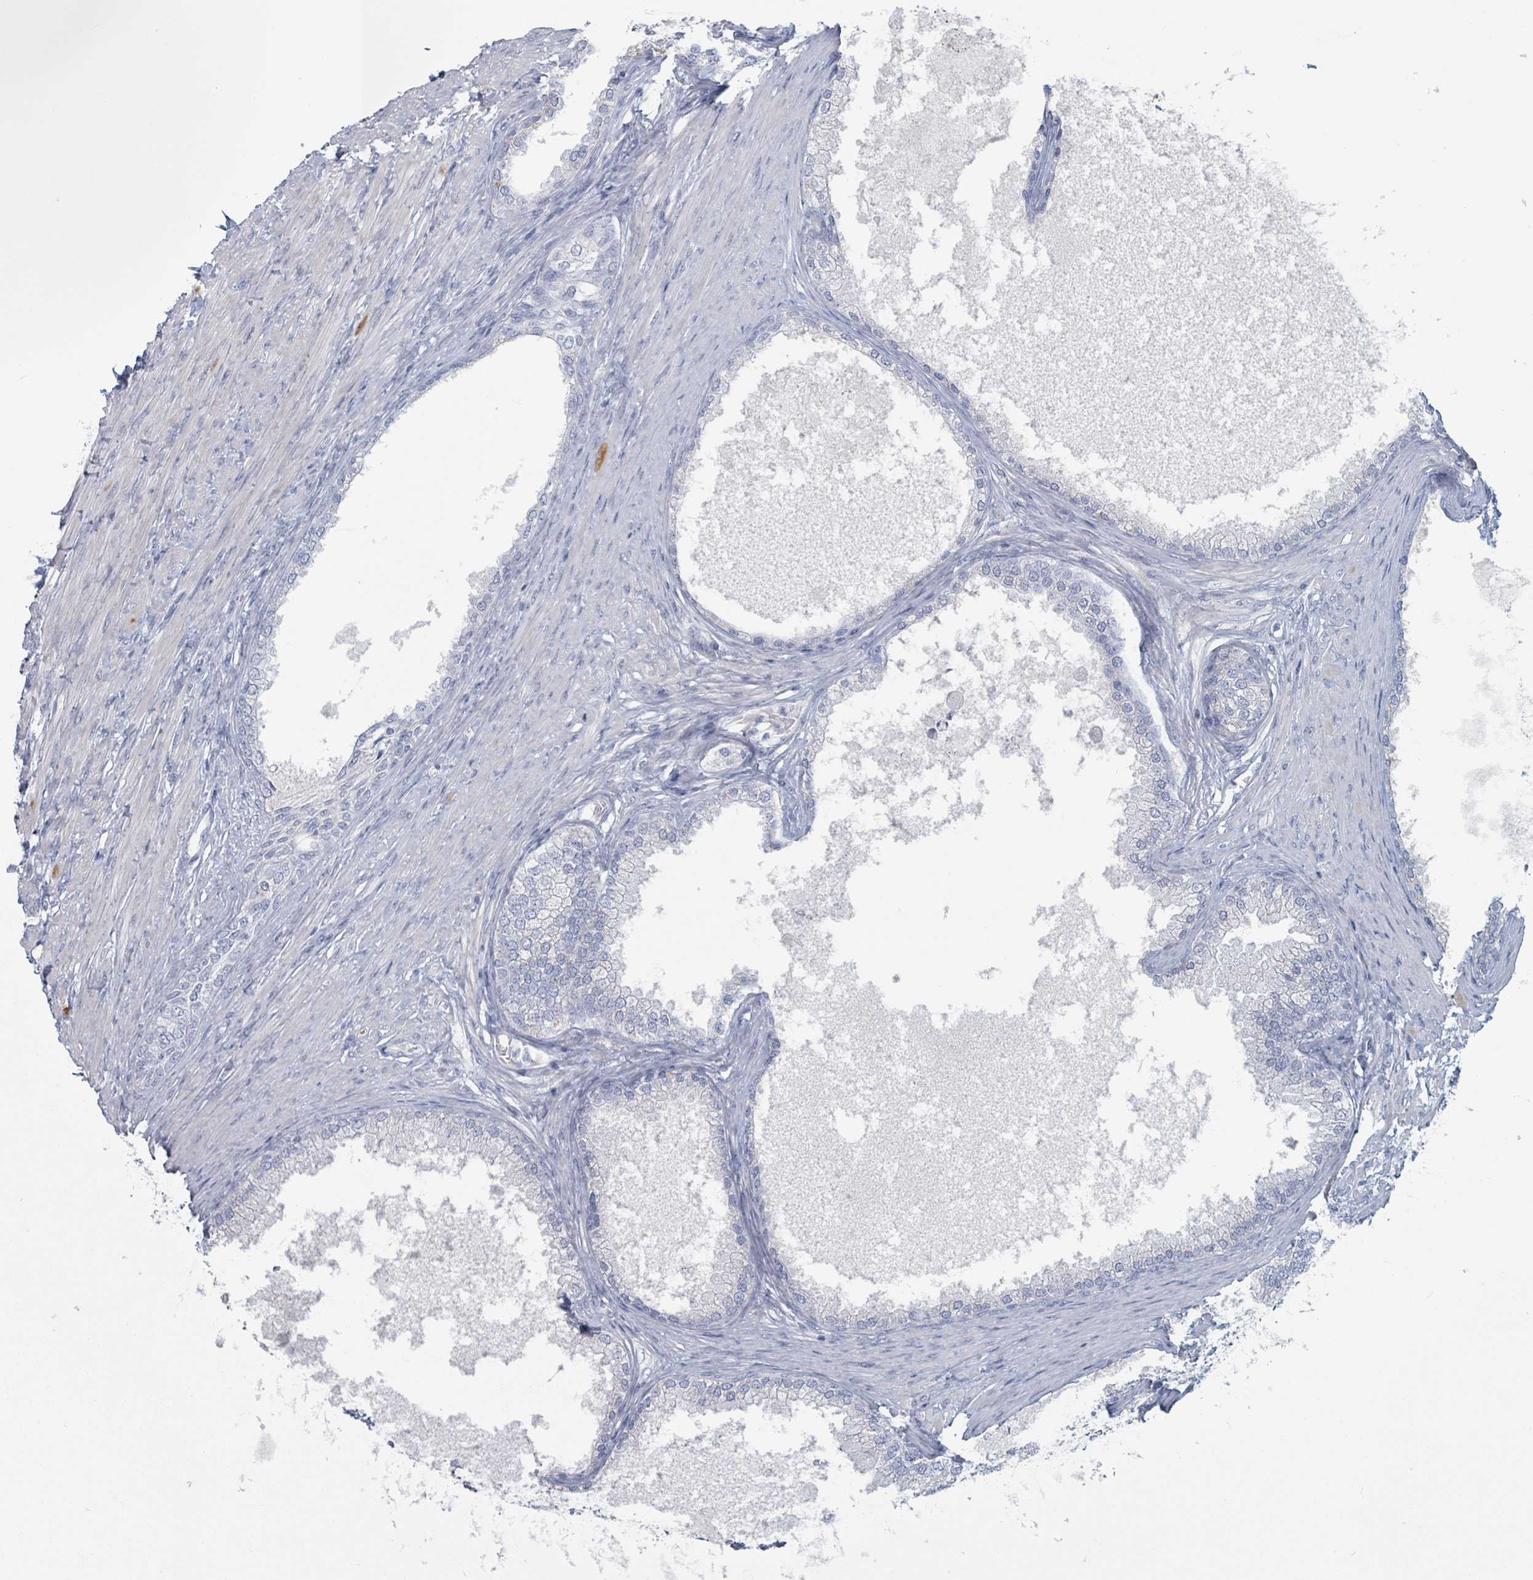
{"staining": {"intensity": "negative", "quantity": "none", "location": "none"}, "tissue": "prostate", "cell_type": "Glandular cells", "image_type": "normal", "snomed": [{"axis": "morphology", "description": "Normal tissue, NOS"}, {"axis": "topography", "description": "Prostate"}], "caption": "Protein analysis of normal prostate shows no significant staining in glandular cells.", "gene": "HEATR5A", "patient": {"sex": "male", "age": 76}}